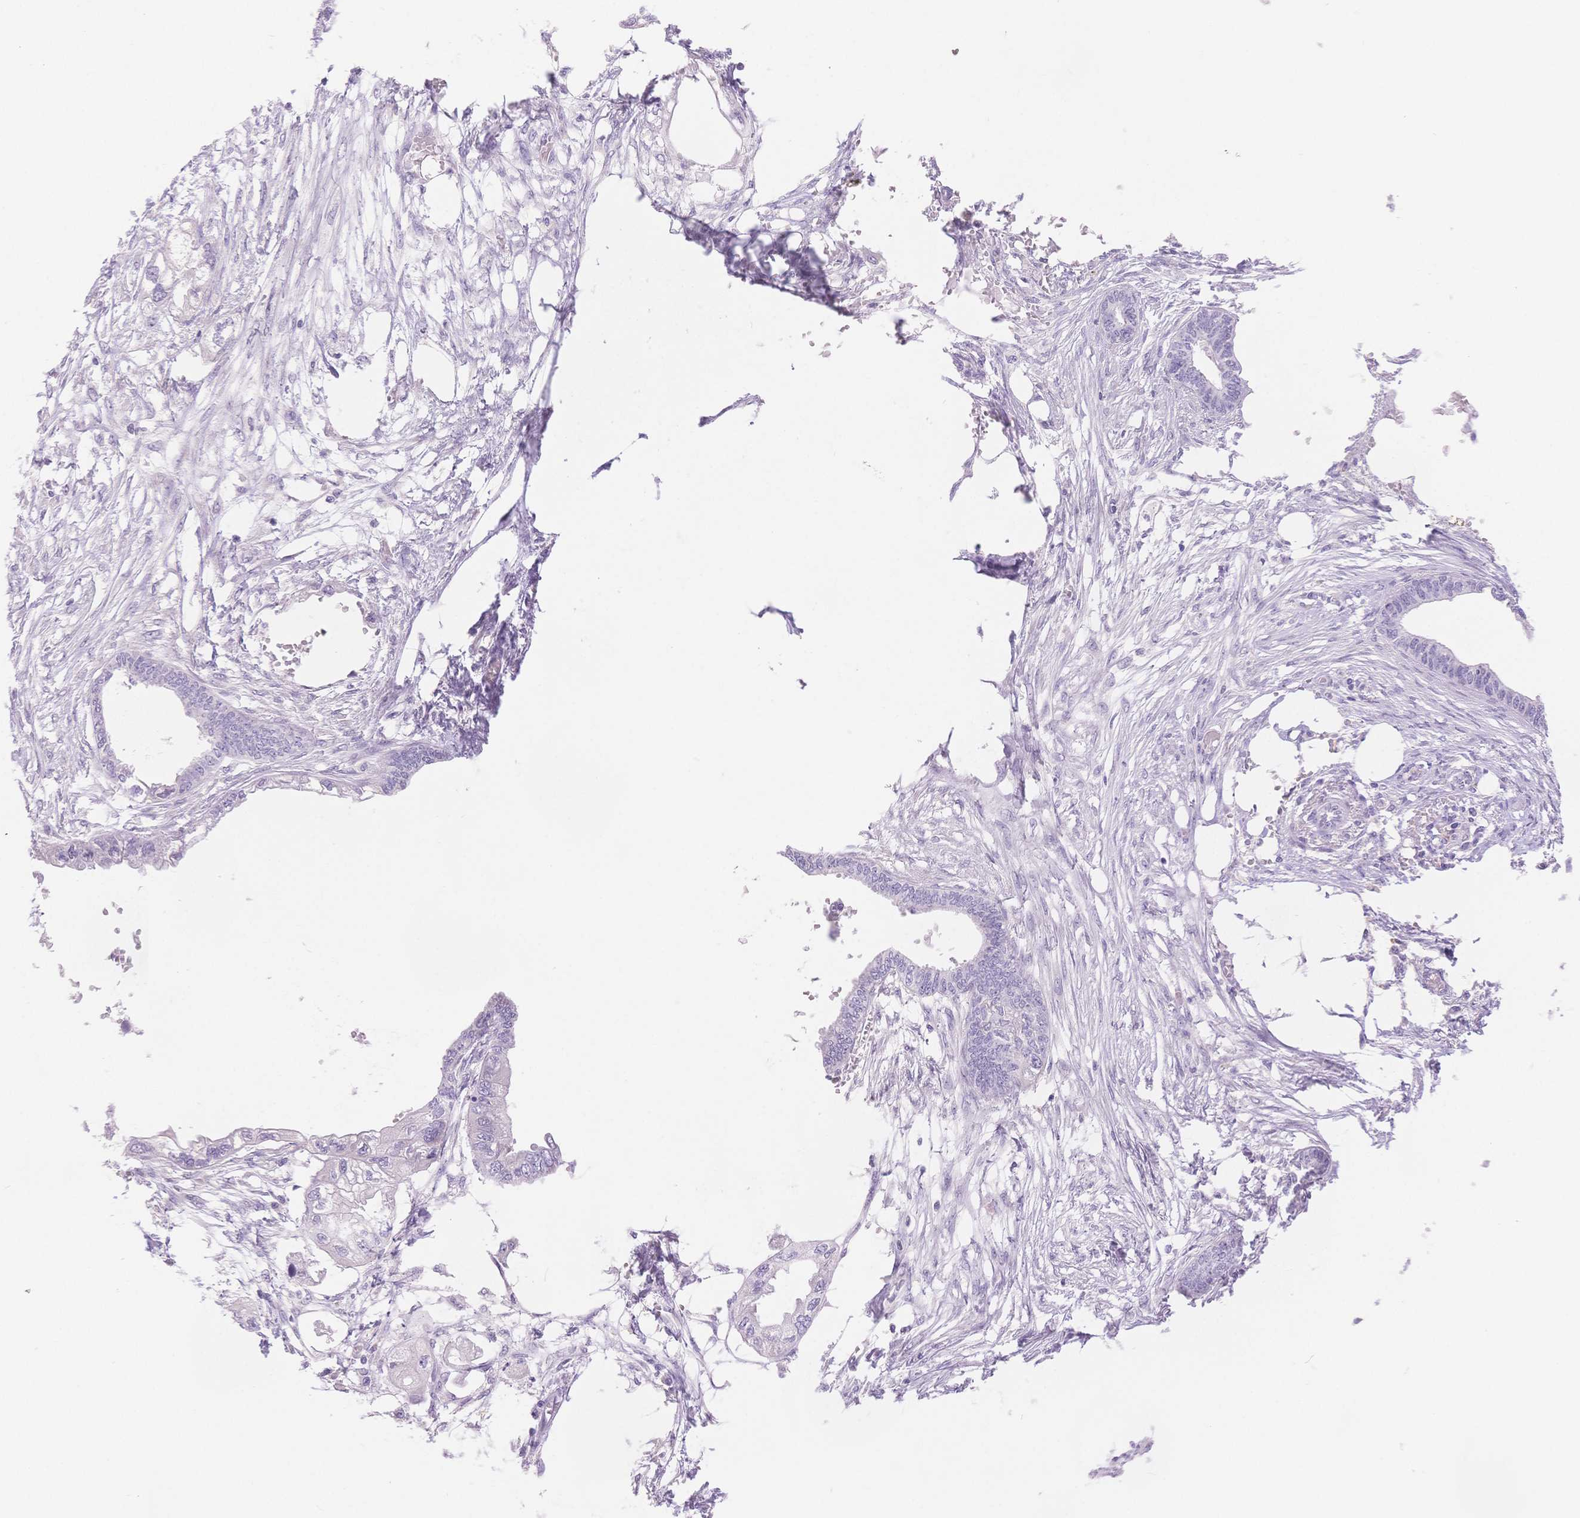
{"staining": {"intensity": "negative", "quantity": "none", "location": "none"}, "tissue": "endometrial cancer", "cell_type": "Tumor cells", "image_type": "cancer", "snomed": [{"axis": "morphology", "description": "Adenocarcinoma, NOS"}, {"axis": "morphology", "description": "Adenocarcinoma, metastatic, NOS"}, {"axis": "topography", "description": "Adipose tissue"}, {"axis": "topography", "description": "Endometrium"}], "caption": "Adenocarcinoma (endometrial) was stained to show a protein in brown. There is no significant expression in tumor cells.", "gene": "MYOM1", "patient": {"sex": "female", "age": 67}}